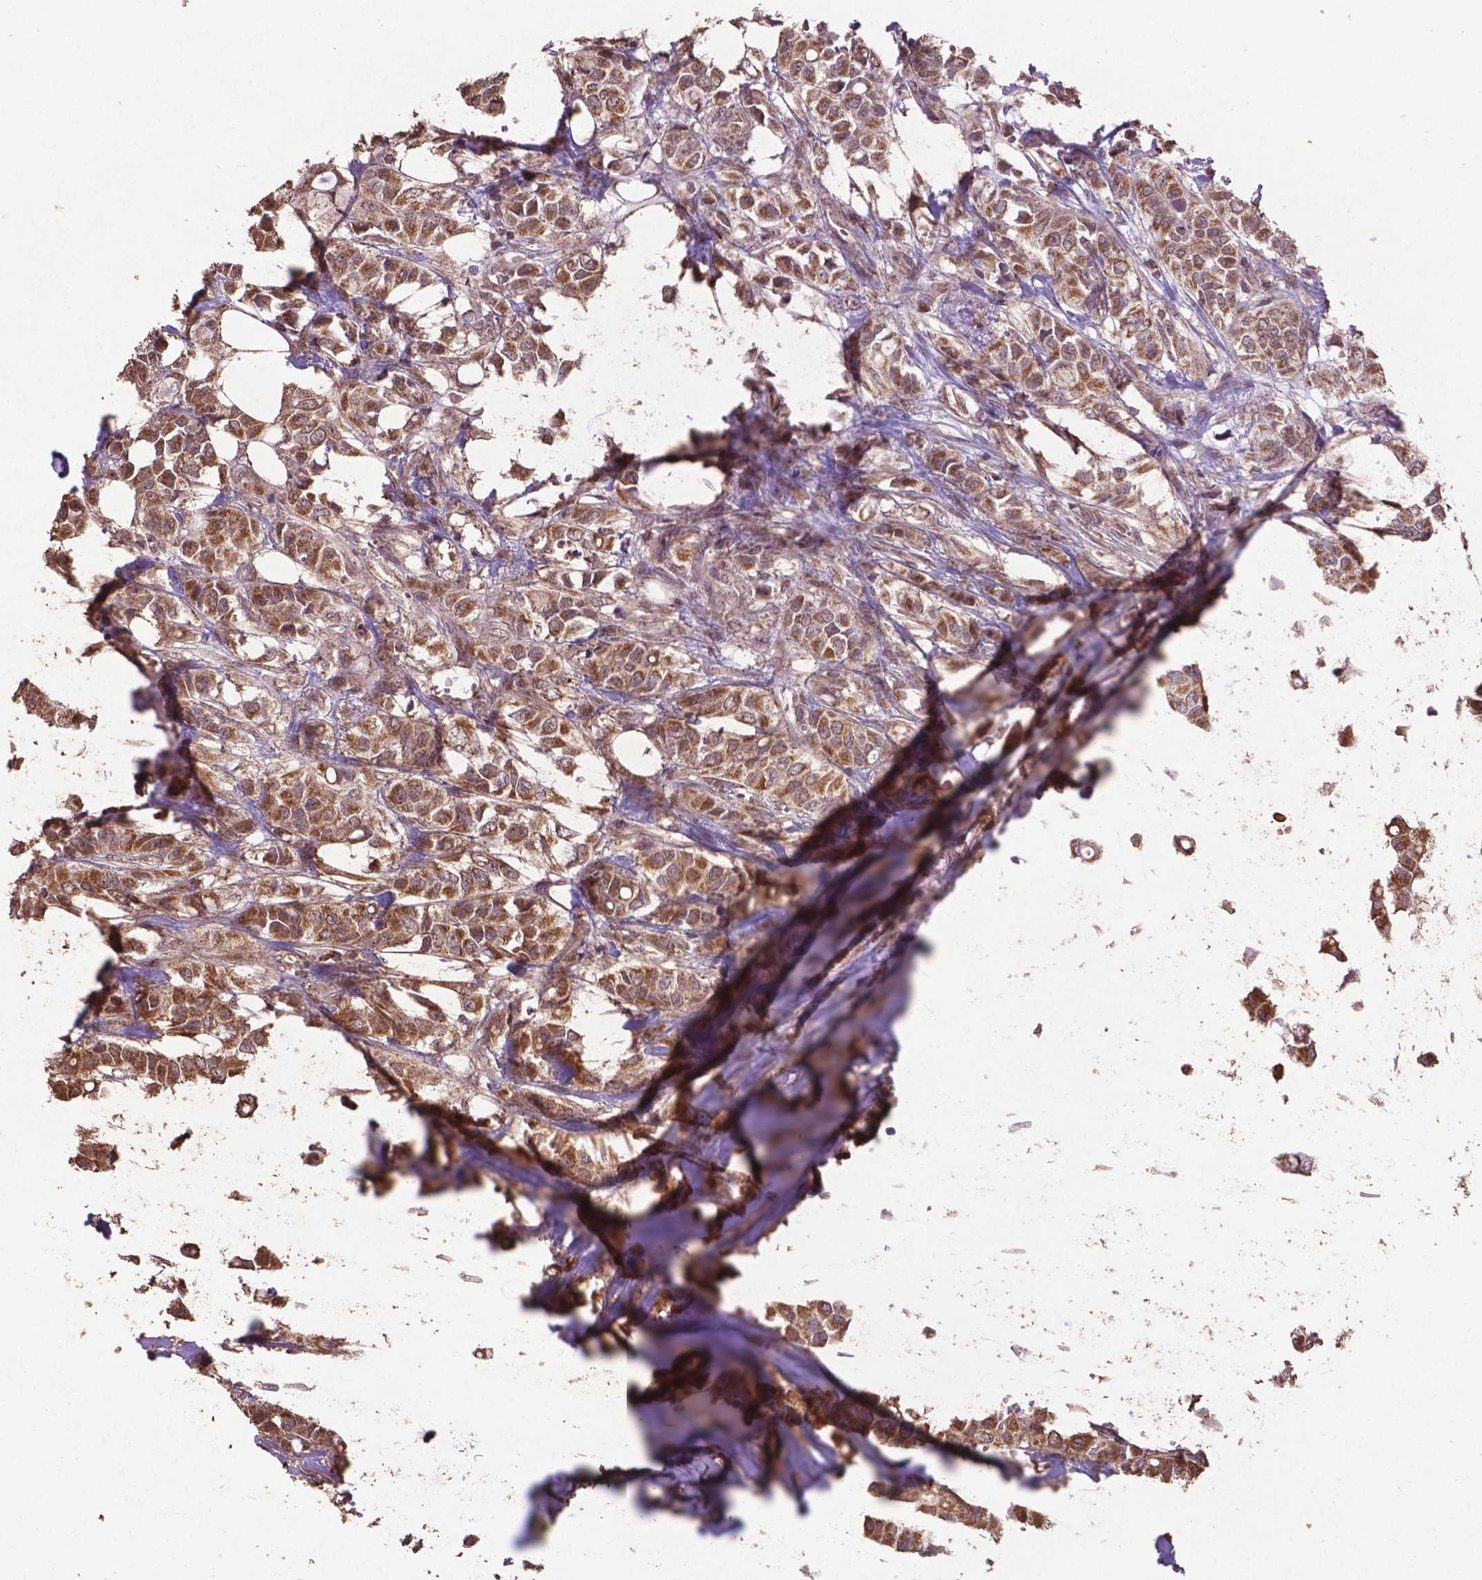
{"staining": {"intensity": "moderate", "quantity": ">75%", "location": "cytoplasmic/membranous,nuclear"}, "tissue": "breast cancer", "cell_type": "Tumor cells", "image_type": "cancer", "snomed": [{"axis": "morphology", "description": "Duct carcinoma"}, {"axis": "topography", "description": "Breast"}], "caption": "Immunohistochemistry (DAB) staining of human breast invasive ductal carcinoma reveals moderate cytoplasmic/membranous and nuclear protein expression in about >75% of tumor cells.", "gene": "DCAF1", "patient": {"sex": "female", "age": 85}}